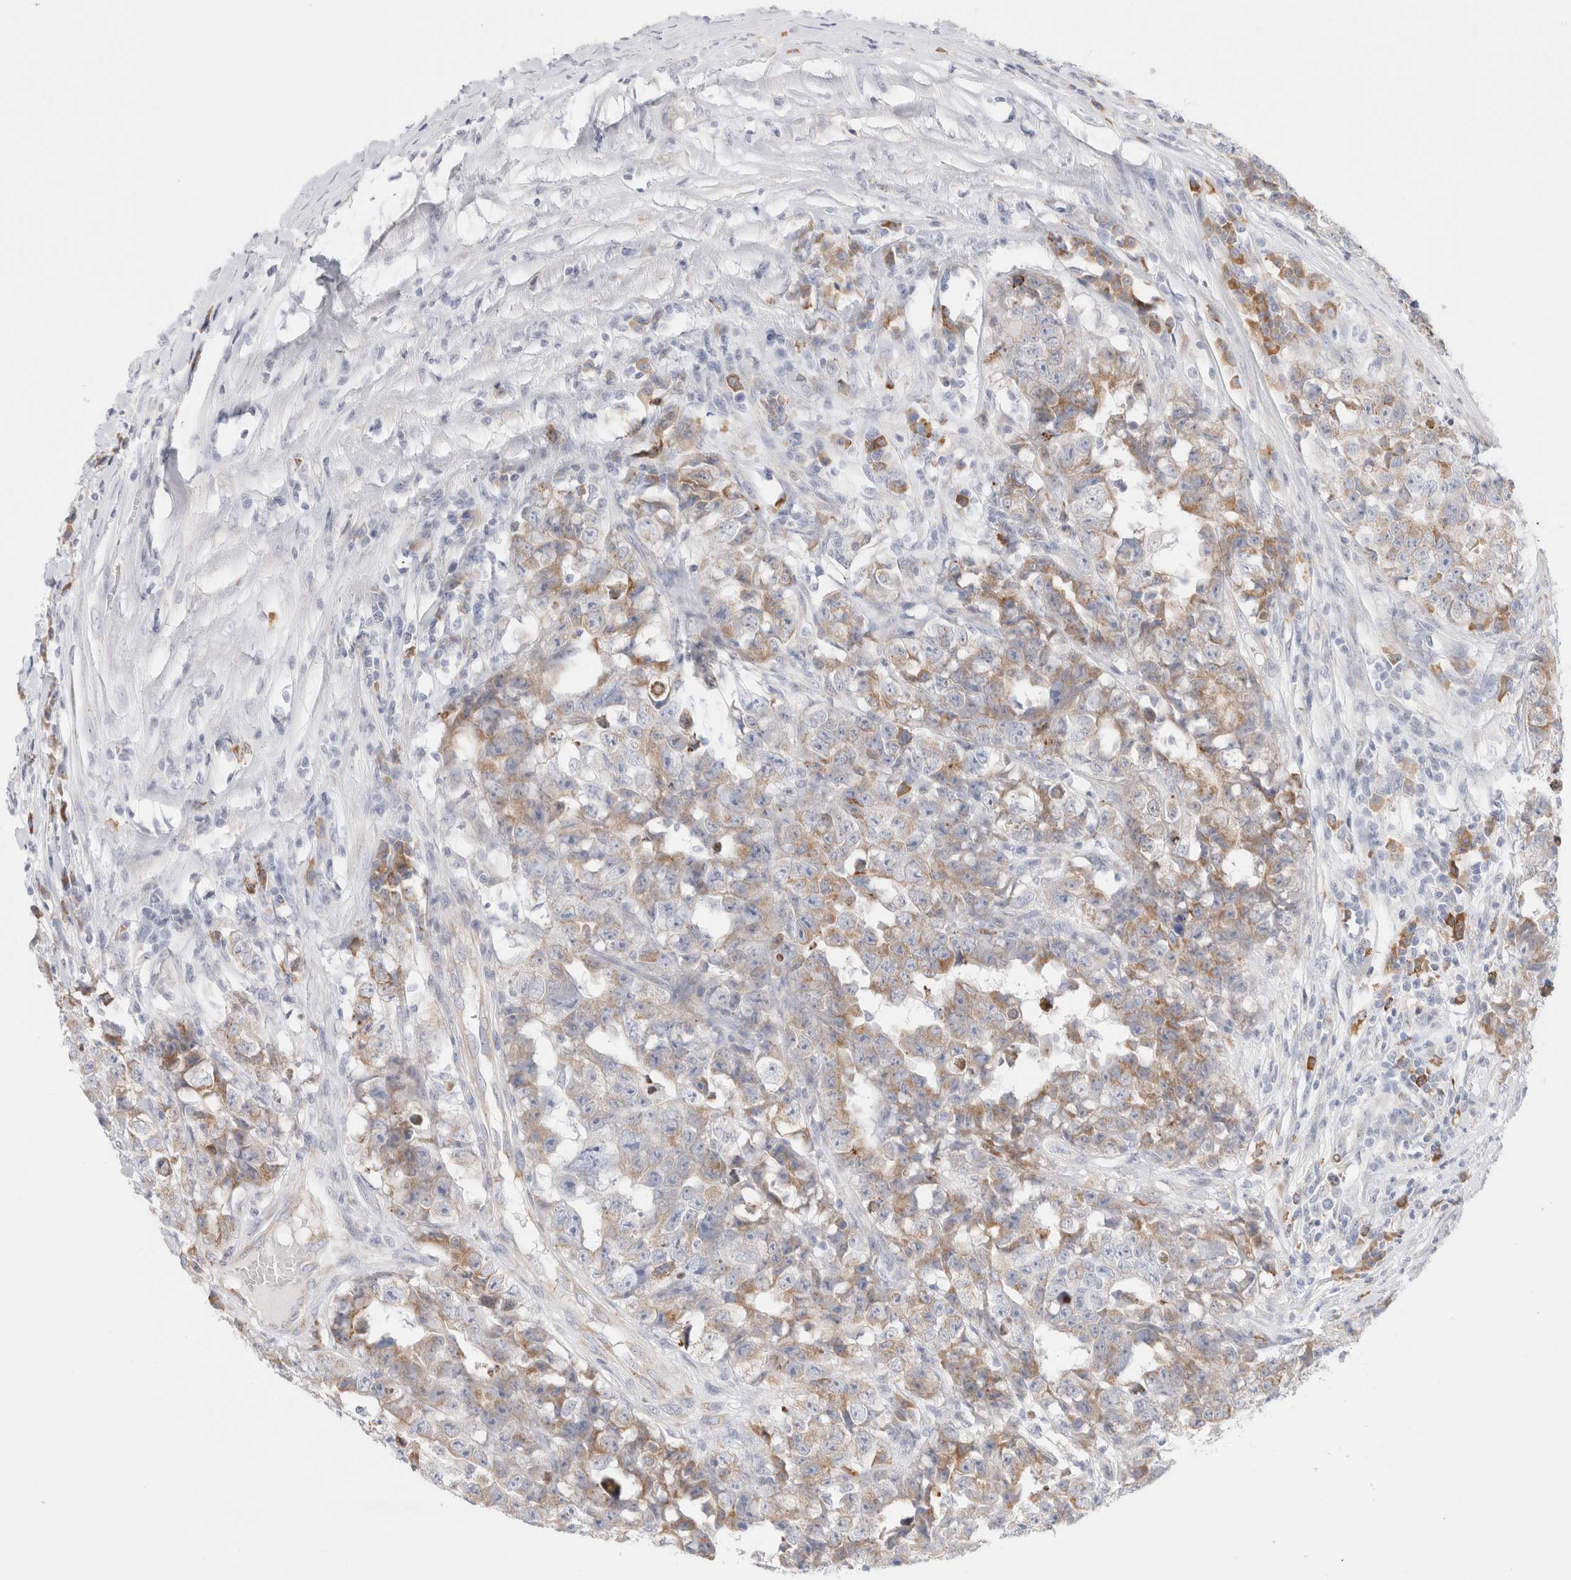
{"staining": {"intensity": "moderate", "quantity": "<25%", "location": "cytoplasmic/membranous"}, "tissue": "testis cancer", "cell_type": "Tumor cells", "image_type": "cancer", "snomed": [{"axis": "morphology", "description": "Carcinoma, Embryonal, NOS"}, {"axis": "topography", "description": "Testis"}], "caption": "Immunohistochemical staining of embryonal carcinoma (testis) reveals moderate cytoplasmic/membranous protein positivity in about <25% of tumor cells.", "gene": "CSK", "patient": {"sex": "male", "age": 25}}